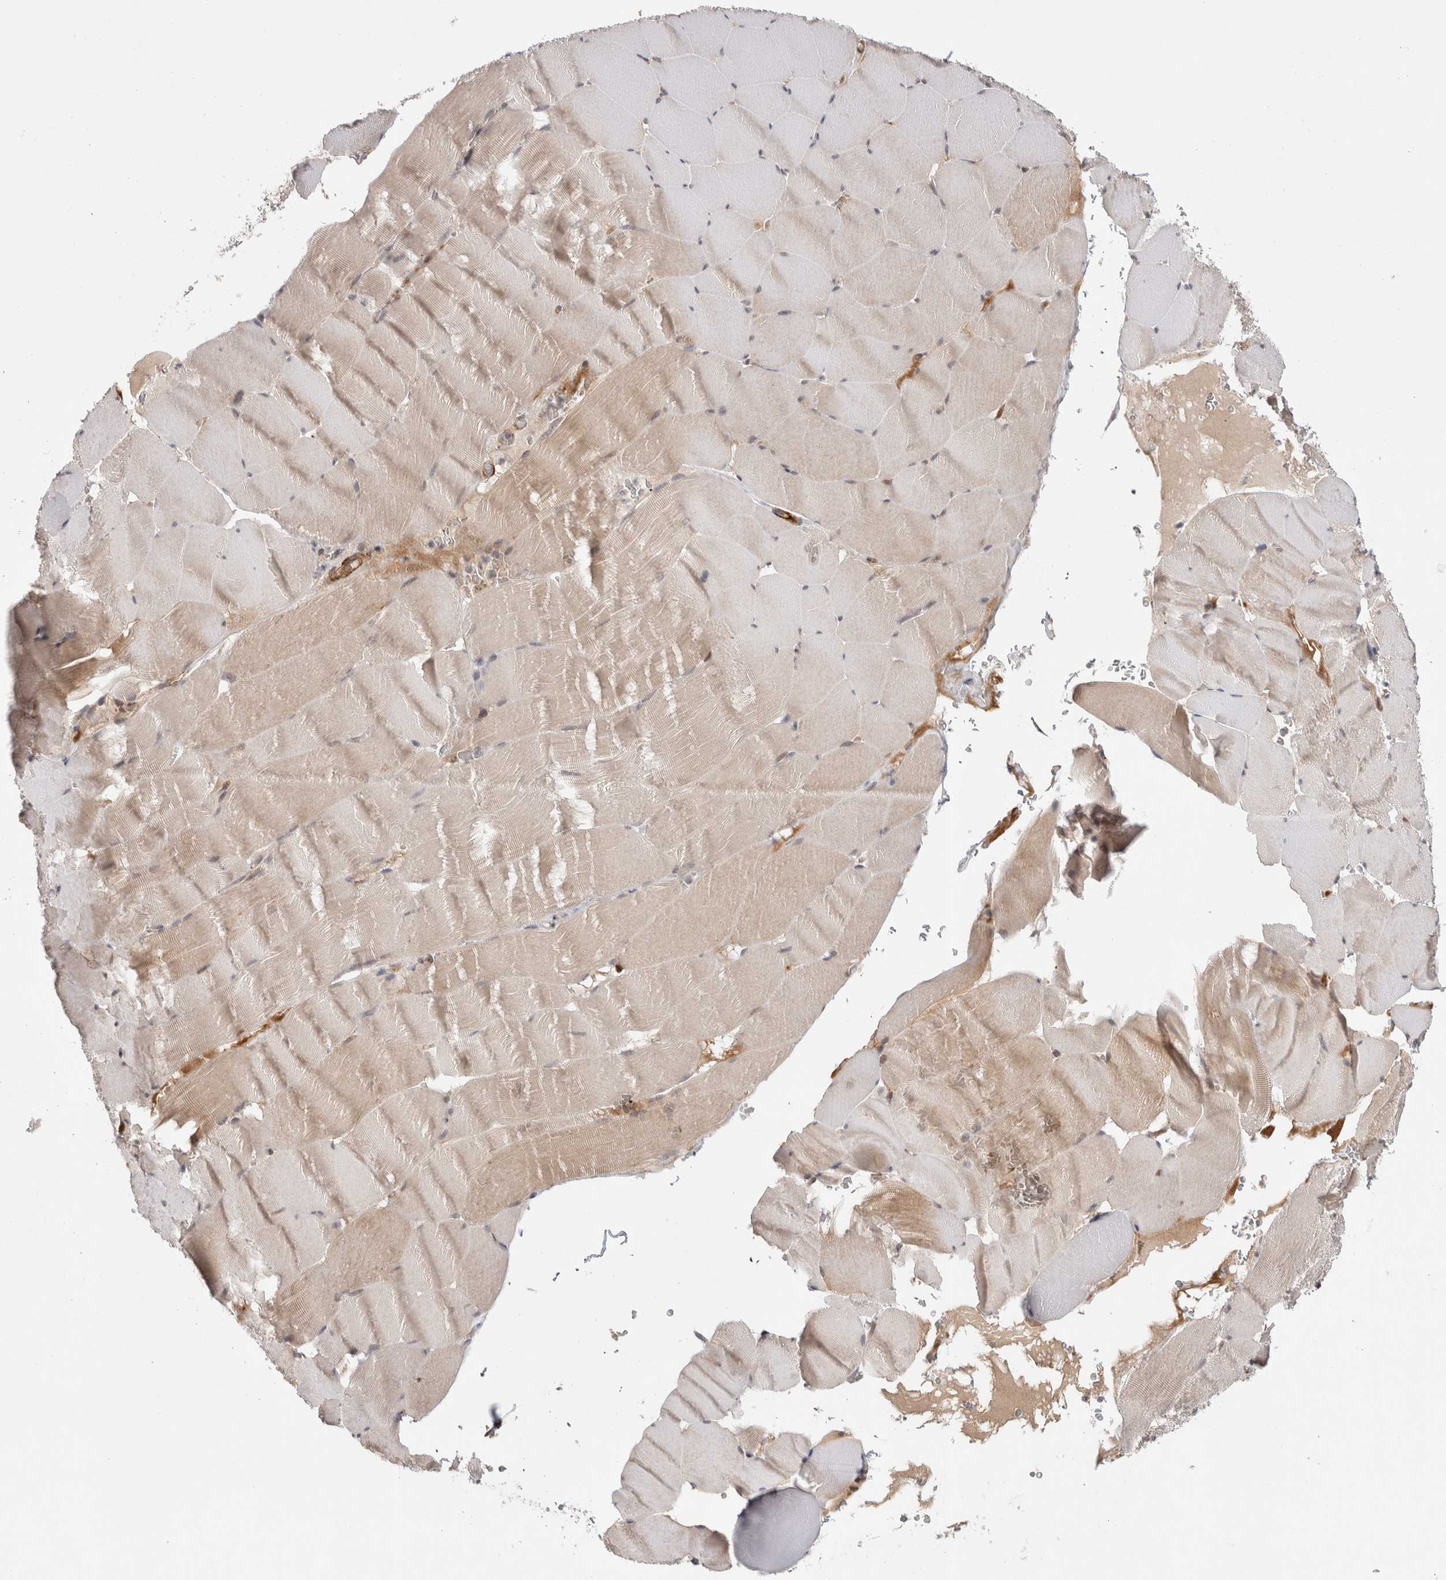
{"staining": {"intensity": "weak", "quantity": ">75%", "location": "cytoplasmic/membranous"}, "tissue": "skeletal muscle", "cell_type": "Myocytes", "image_type": "normal", "snomed": [{"axis": "morphology", "description": "Normal tissue, NOS"}, {"axis": "topography", "description": "Skeletal muscle"}], "caption": "The micrograph shows a brown stain indicating the presence of a protein in the cytoplasmic/membranous of myocytes in skeletal muscle.", "gene": "ZNF318", "patient": {"sex": "male", "age": 62}}